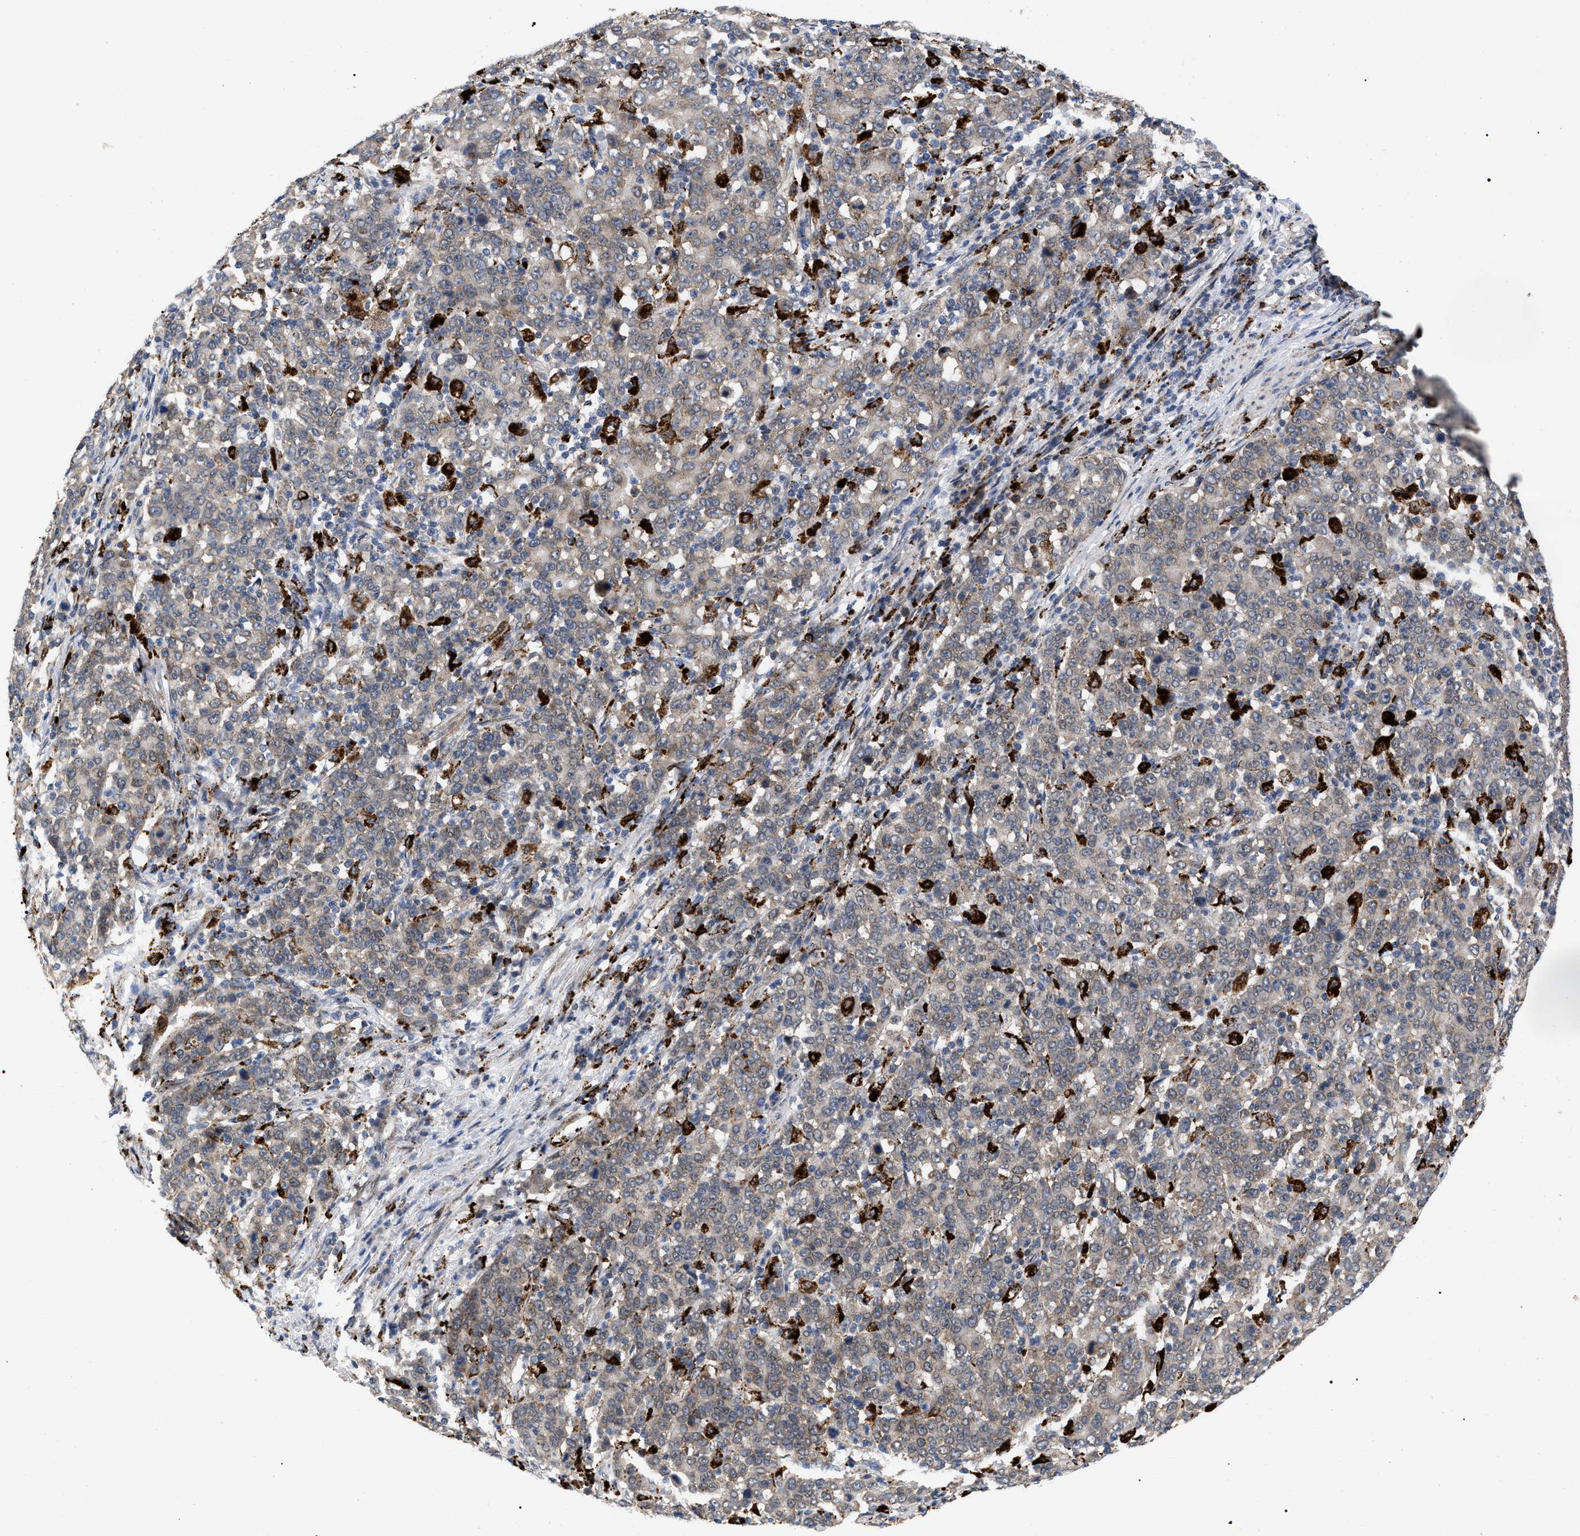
{"staining": {"intensity": "weak", "quantity": ">75%", "location": "cytoplasmic/membranous"}, "tissue": "stomach cancer", "cell_type": "Tumor cells", "image_type": "cancer", "snomed": [{"axis": "morphology", "description": "Adenocarcinoma, NOS"}, {"axis": "topography", "description": "Stomach, upper"}], "caption": "Immunohistochemical staining of human adenocarcinoma (stomach) reveals low levels of weak cytoplasmic/membranous staining in approximately >75% of tumor cells.", "gene": "UPF1", "patient": {"sex": "male", "age": 69}}